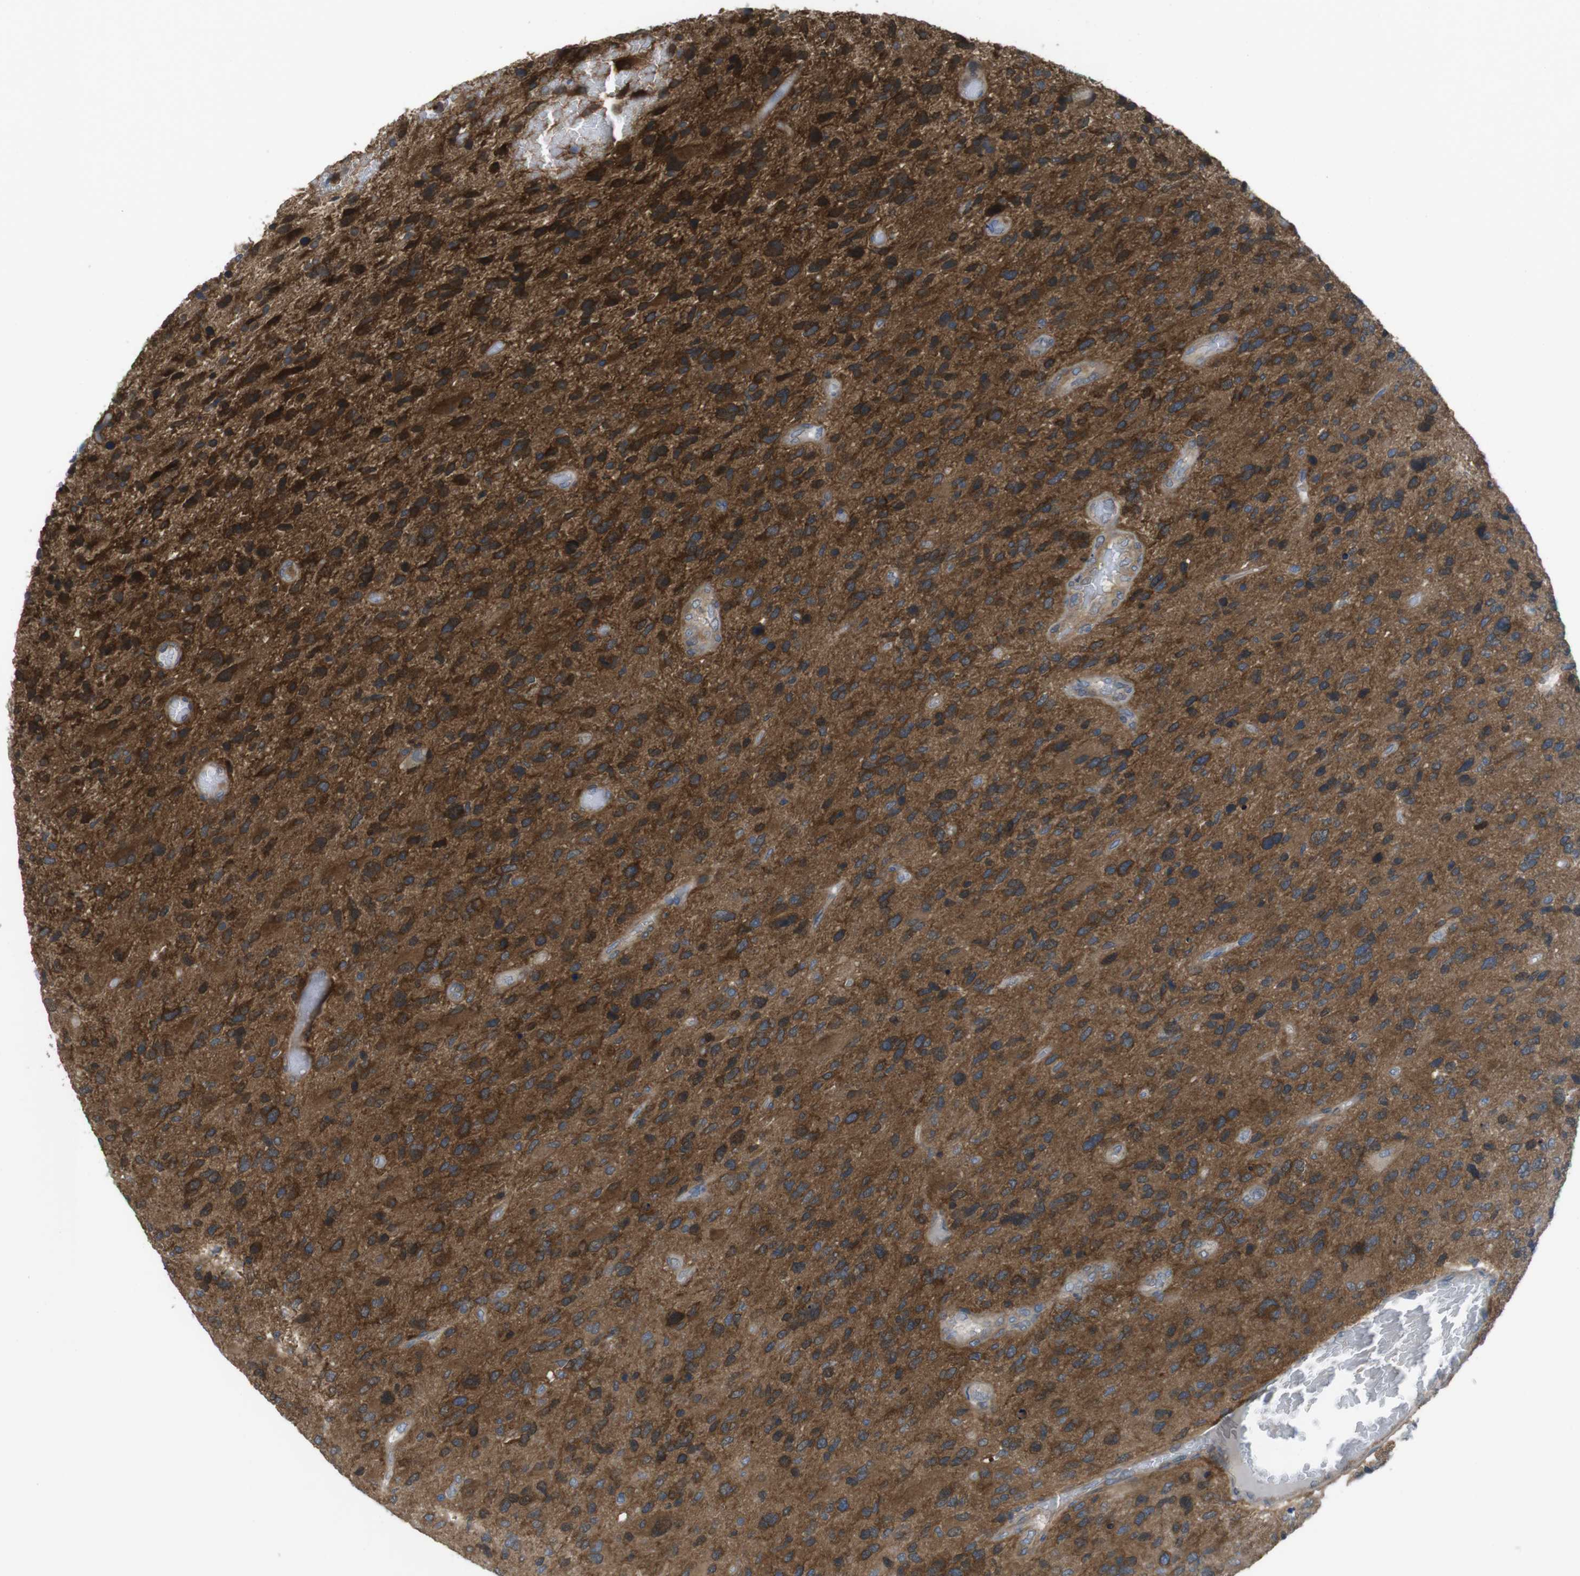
{"staining": {"intensity": "strong", "quantity": ">75%", "location": "cytoplasmic/membranous"}, "tissue": "glioma", "cell_type": "Tumor cells", "image_type": "cancer", "snomed": [{"axis": "morphology", "description": "Glioma, malignant, High grade"}, {"axis": "topography", "description": "Brain"}], "caption": "Protein analysis of malignant high-grade glioma tissue demonstrates strong cytoplasmic/membranous positivity in about >75% of tumor cells.", "gene": "MTHFD1", "patient": {"sex": "female", "age": 58}}